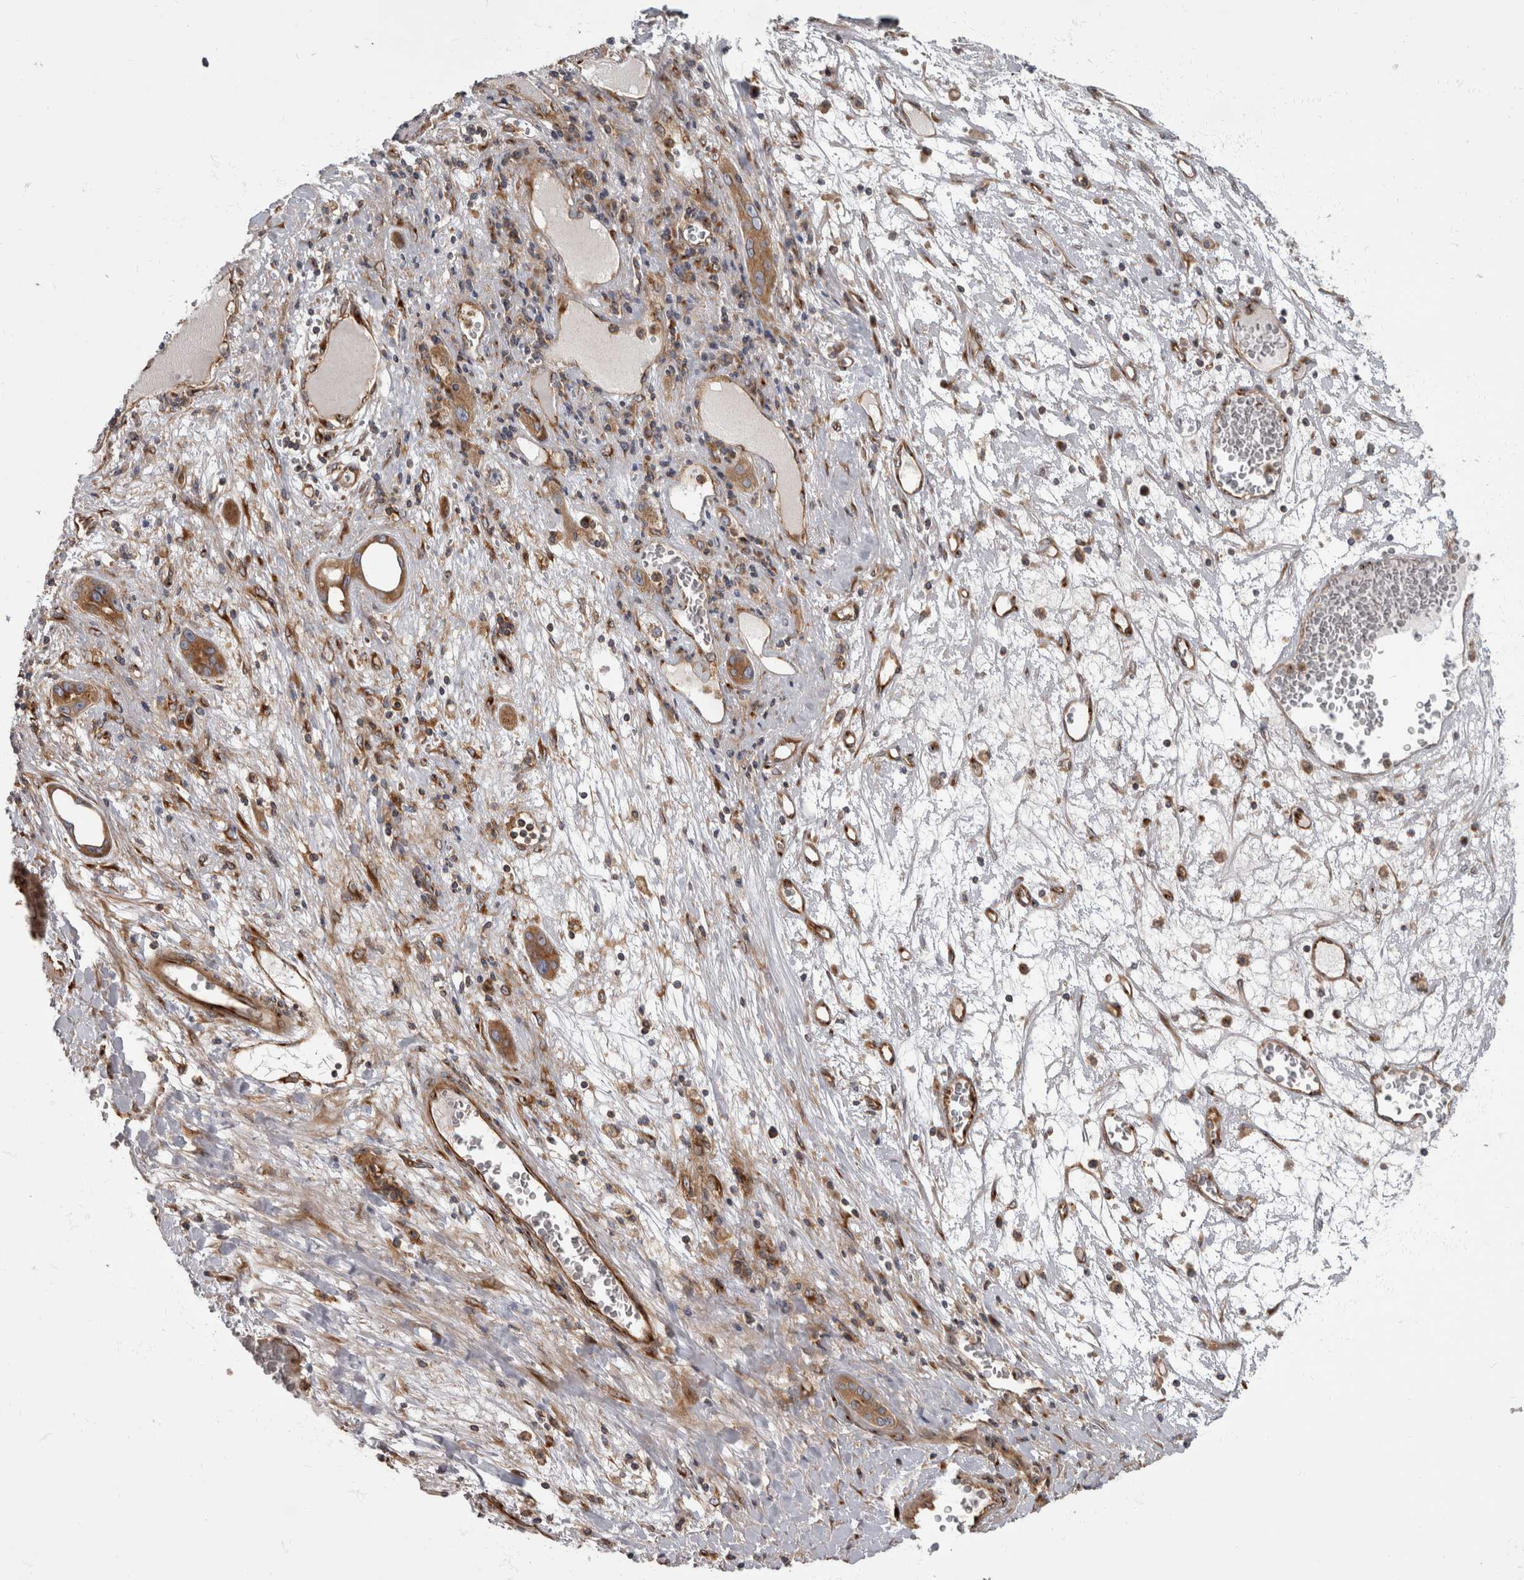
{"staining": {"intensity": "moderate", "quantity": ">75%", "location": "cytoplasmic/membranous"}, "tissue": "liver cancer", "cell_type": "Tumor cells", "image_type": "cancer", "snomed": [{"axis": "morphology", "description": "Carcinoma, Hepatocellular, NOS"}, {"axis": "topography", "description": "Liver"}], "caption": "DAB (3,3'-diaminobenzidine) immunohistochemical staining of liver cancer displays moderate cytoplasmic/membranous protein expression in about >75% of tumor cells.", "gene": "HOOK3", "patient": {"sex": "female", "age": 73}}